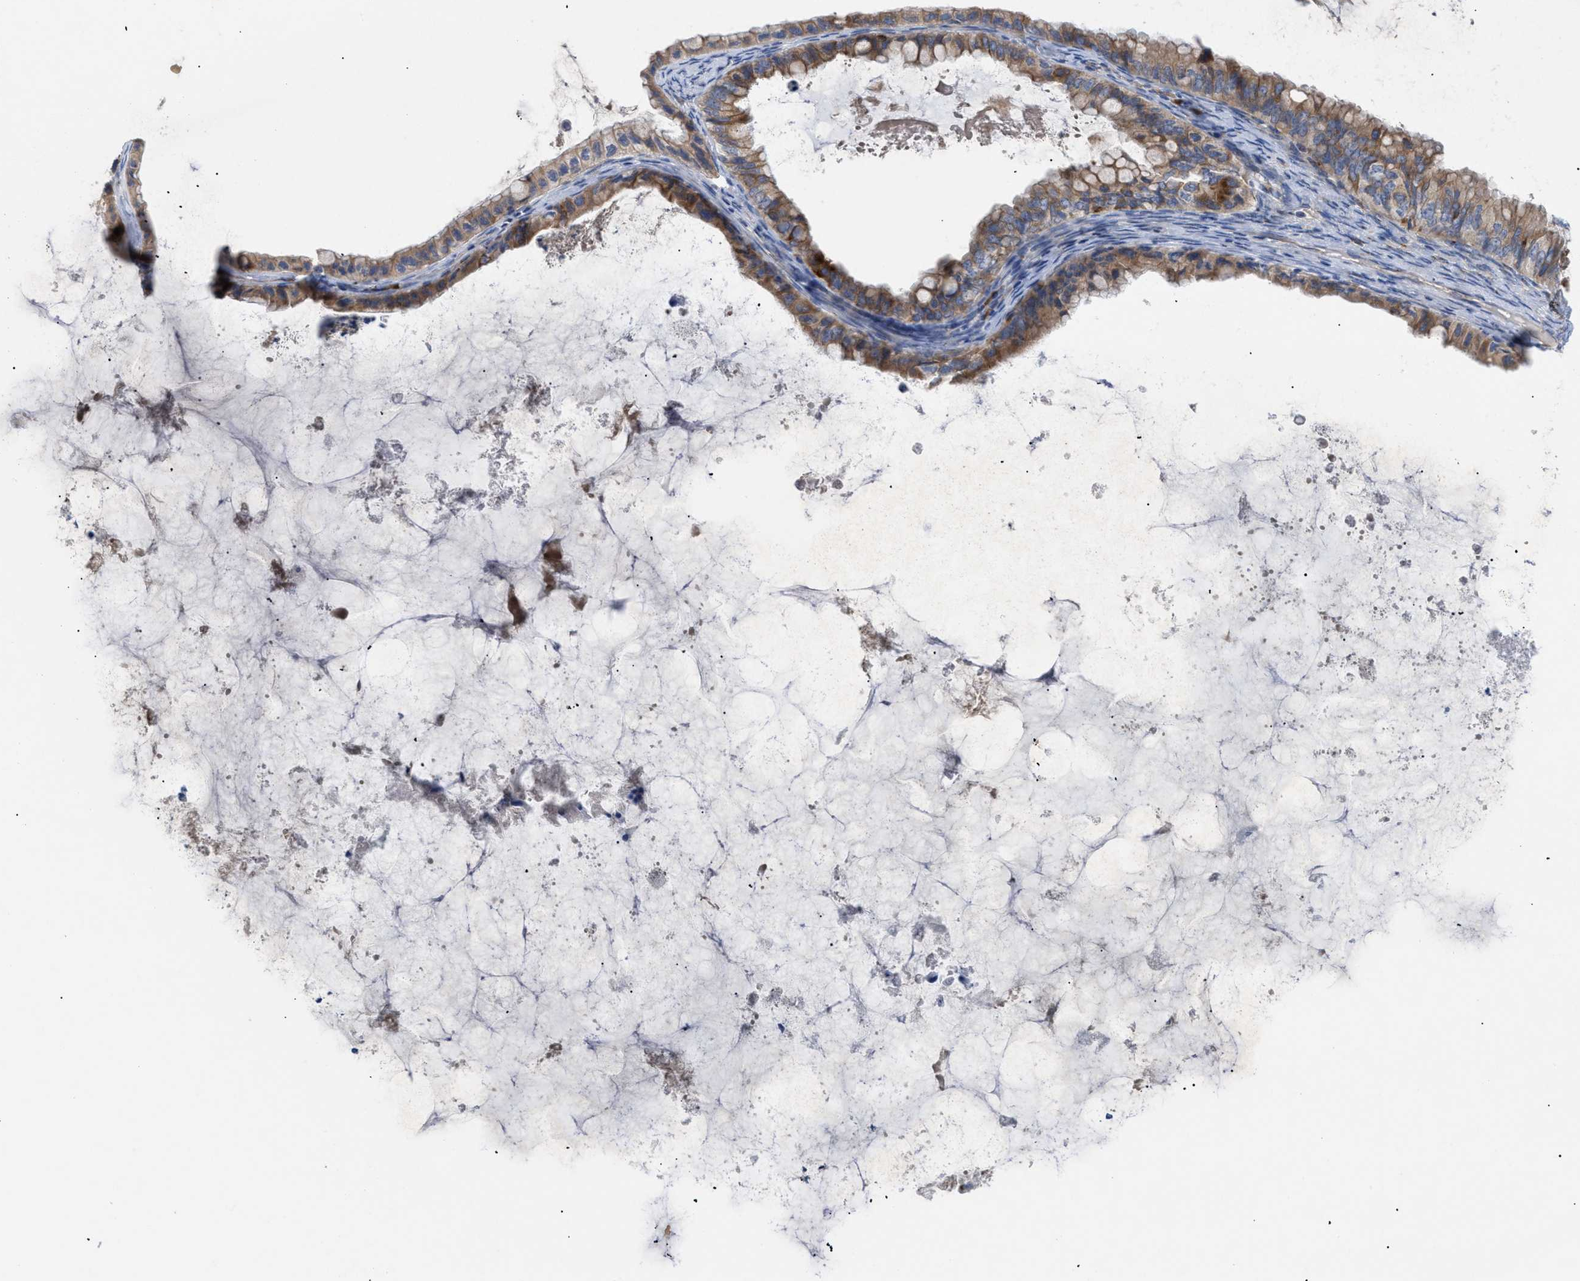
{"staining": {"intensity": "moderate", "quantity": ">75%", "location": "cytoplasmic/membranous"}, "tissue": "ovarian cancer", "cell_type": "Tumor cells", "image_type": "cancer", "snomed": [{"axis": "morphology", "description": "Cystadenocarcinoma, mucinous, NOS"}, {"axis": "topography", "description": "Ovary"}], "caption": "A high-resolution photomicrograph shows immunohistochemistry staining of ovarian mucinous cystadenocarcinoma, which displays moderate cytoplasmic/membranous expression in approximately >75% of tumor cells.", "gene": "SLC50A1", "patient": {"sex": "female", "age": 80}}